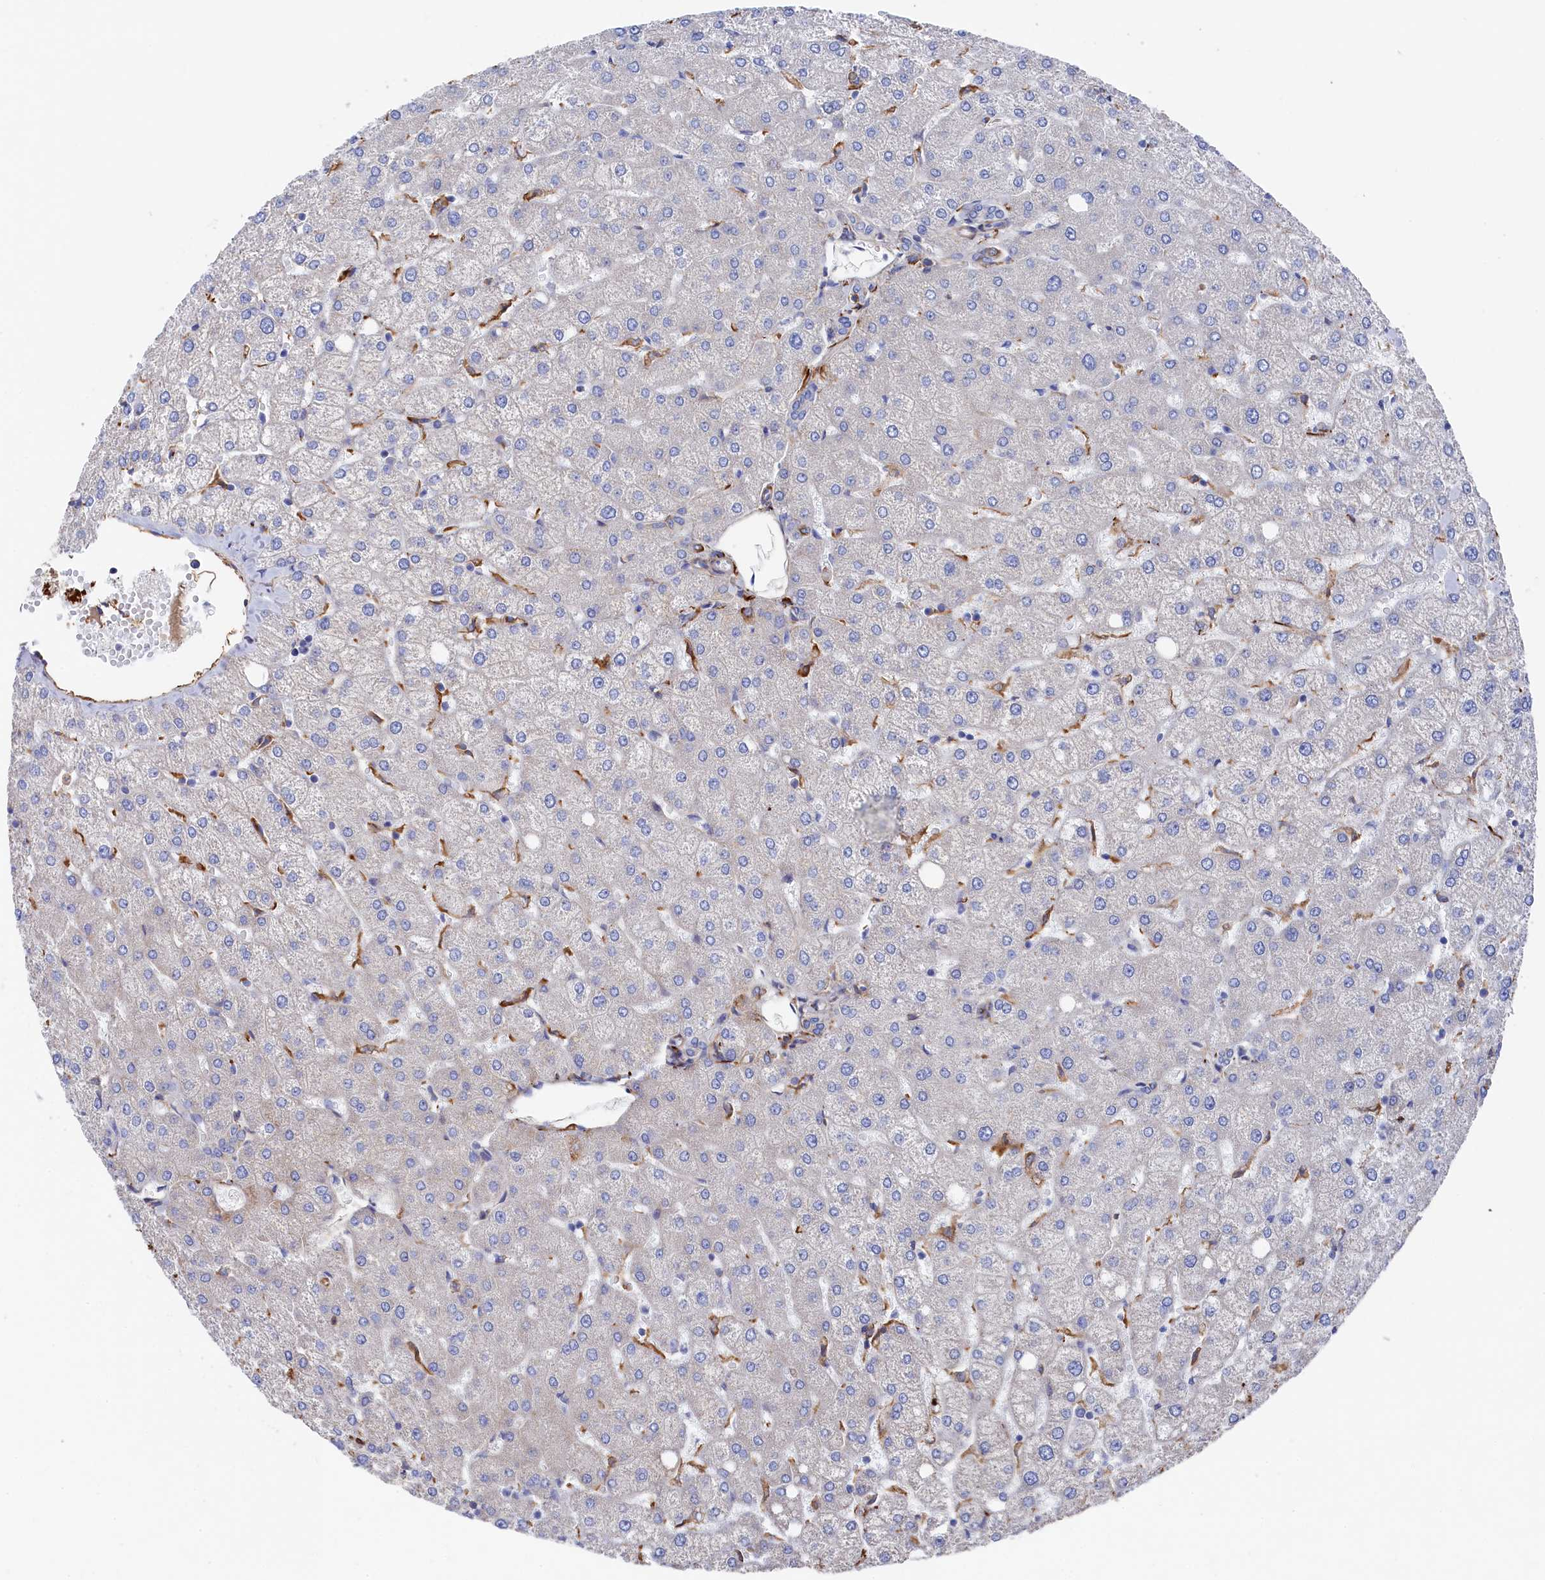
{"staining": {"intensity": "negative", "quantity": "none", "location": "none"}, "tissue": "liver", "cell_type": "Cholangiocytes", "image_type": "normal", "snomed": [{"axis": "morphology", "description": "Normal tissue, NOS"}, {"axis": "topography", "description": "Liver"}], "caption": "Immunohistochemistry micrograph of unremarkable liver: human liver stained with DAB shows no significant protein positivity in cholangiocytes. (Immunohistochemistry, brightfield microscopy, high magnification).", "gene": "C12orf73", "patient": {"sex": "female", "age": 54}}